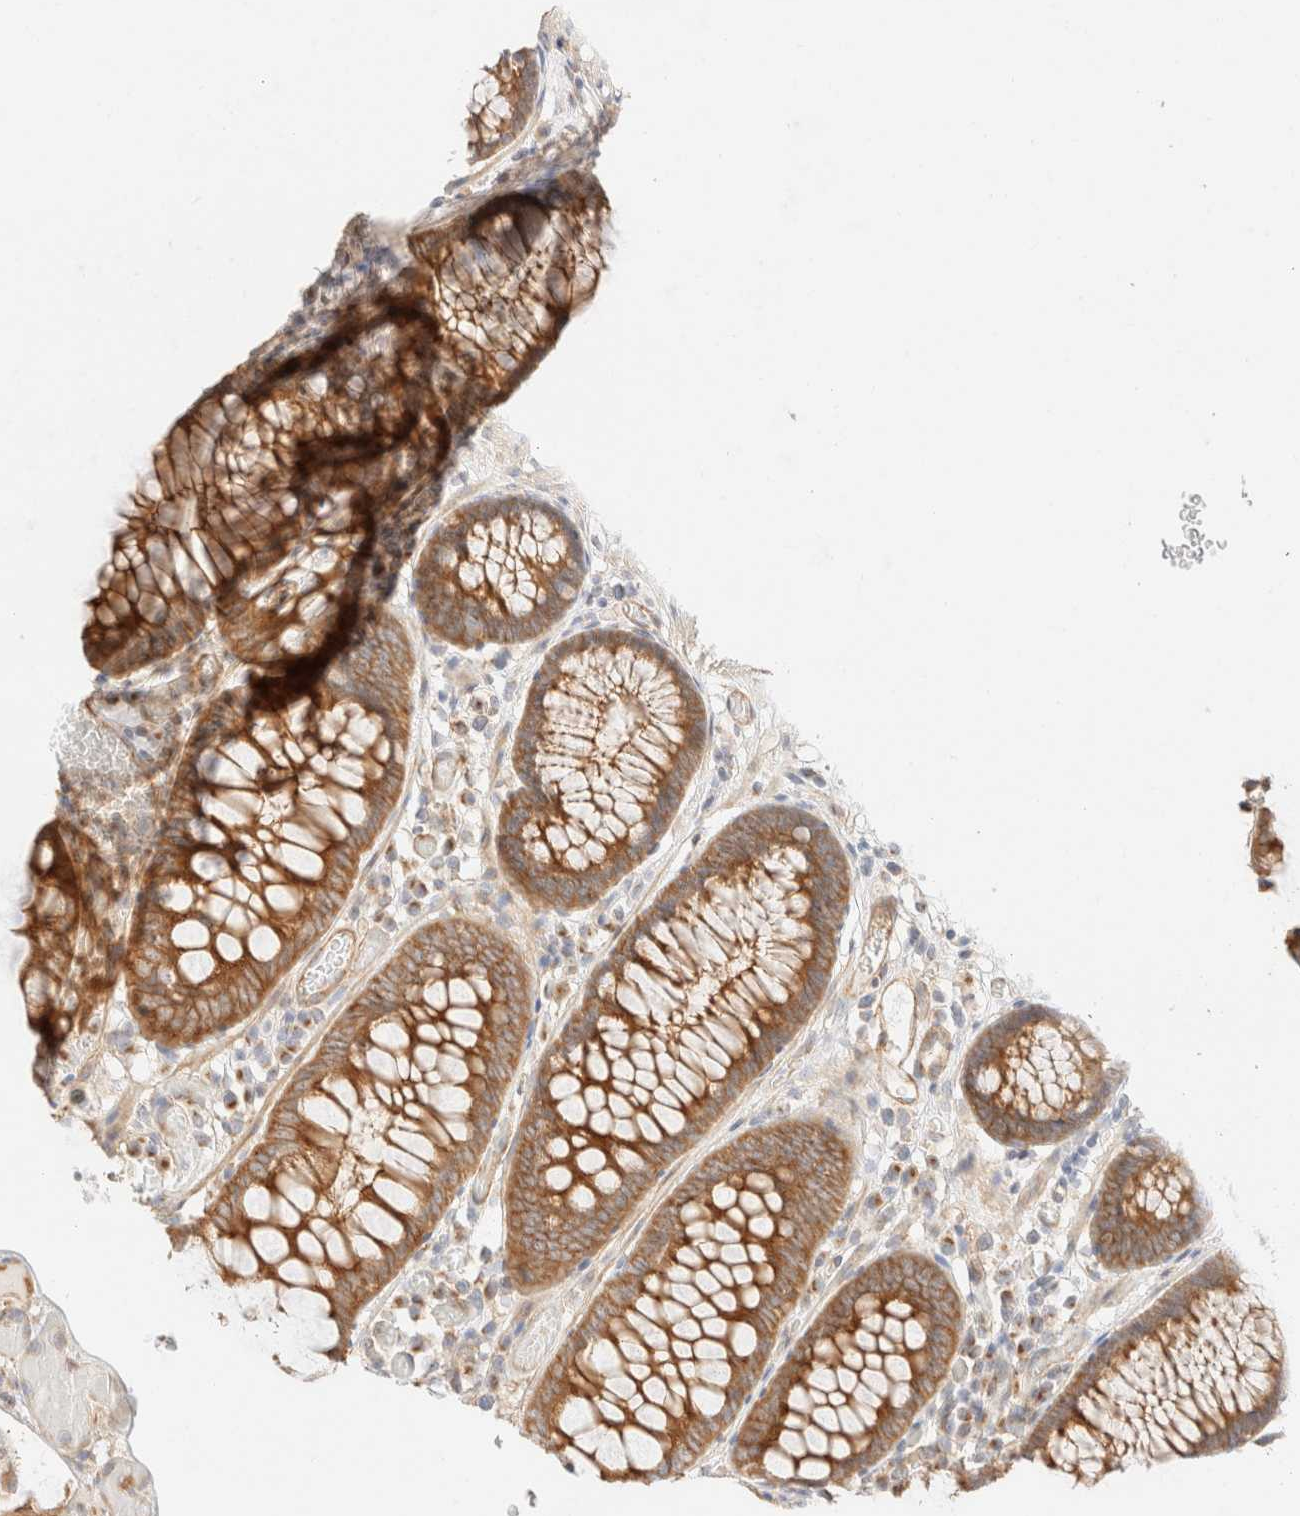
{"staining": {"intensity": "moderate", "quantity": ">75%", "location": "cytoplasmic/membranous"}, "tissue": "colon", "cell_type": "Endothelial cells", "image_type": "normal", "snomed": [{"axis": "morphology", "description": "Normal tissue, NOS"}, {"axis": "topography", "description": "Colon"}], "caption": "The immunohistochemical stain highlights moderate cytoplasmic/membranous staining in endothelial cells of normal colon. (DAB (3,3'-diaminobenzidine) IHC, brown staining for protein, blue staining for nuclei).", "gene": "MYO10", "patient": {"sex": "male", "age": 14}}